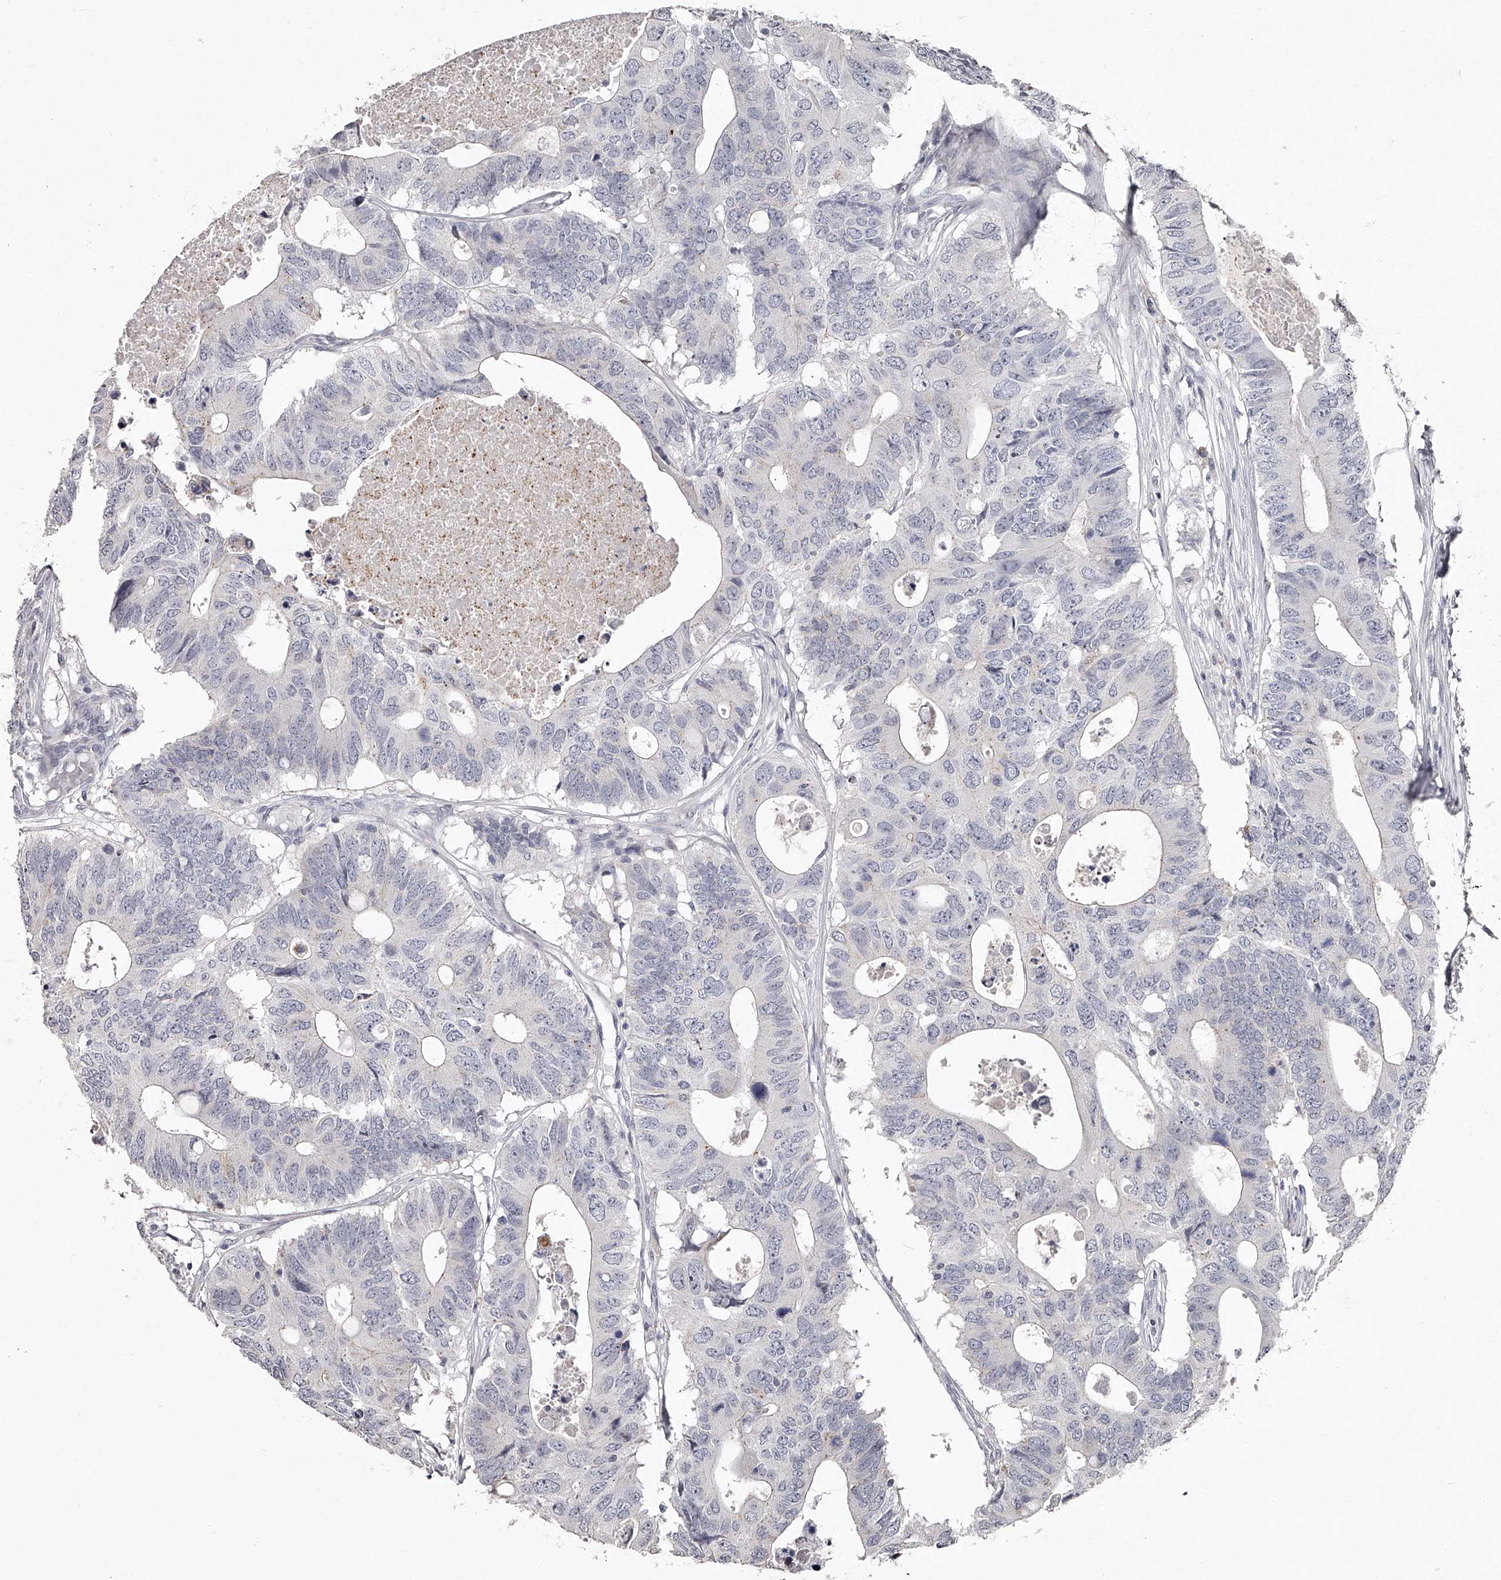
{"staining": {"intensity": "negative", "quantity": "none", "location": "none"}, "tissue": "colorectal cancer", "cell_type": "Tumor cells", "image_type": "cancer", "snomed": [{"axis": "morphology", "description": "Adenocarcinoma, NOS"}, {"axis": "topography", "description": "Colon"}], "caption": "The micrograph reveals no staining of tumor cells in colorectal cancer. (DAB immunohistochemistry (IHC) visualized using brightfield microscopy, high magnification).", "gene": "NT5DC1", "patient": {"sex": "male", "age": 71}}